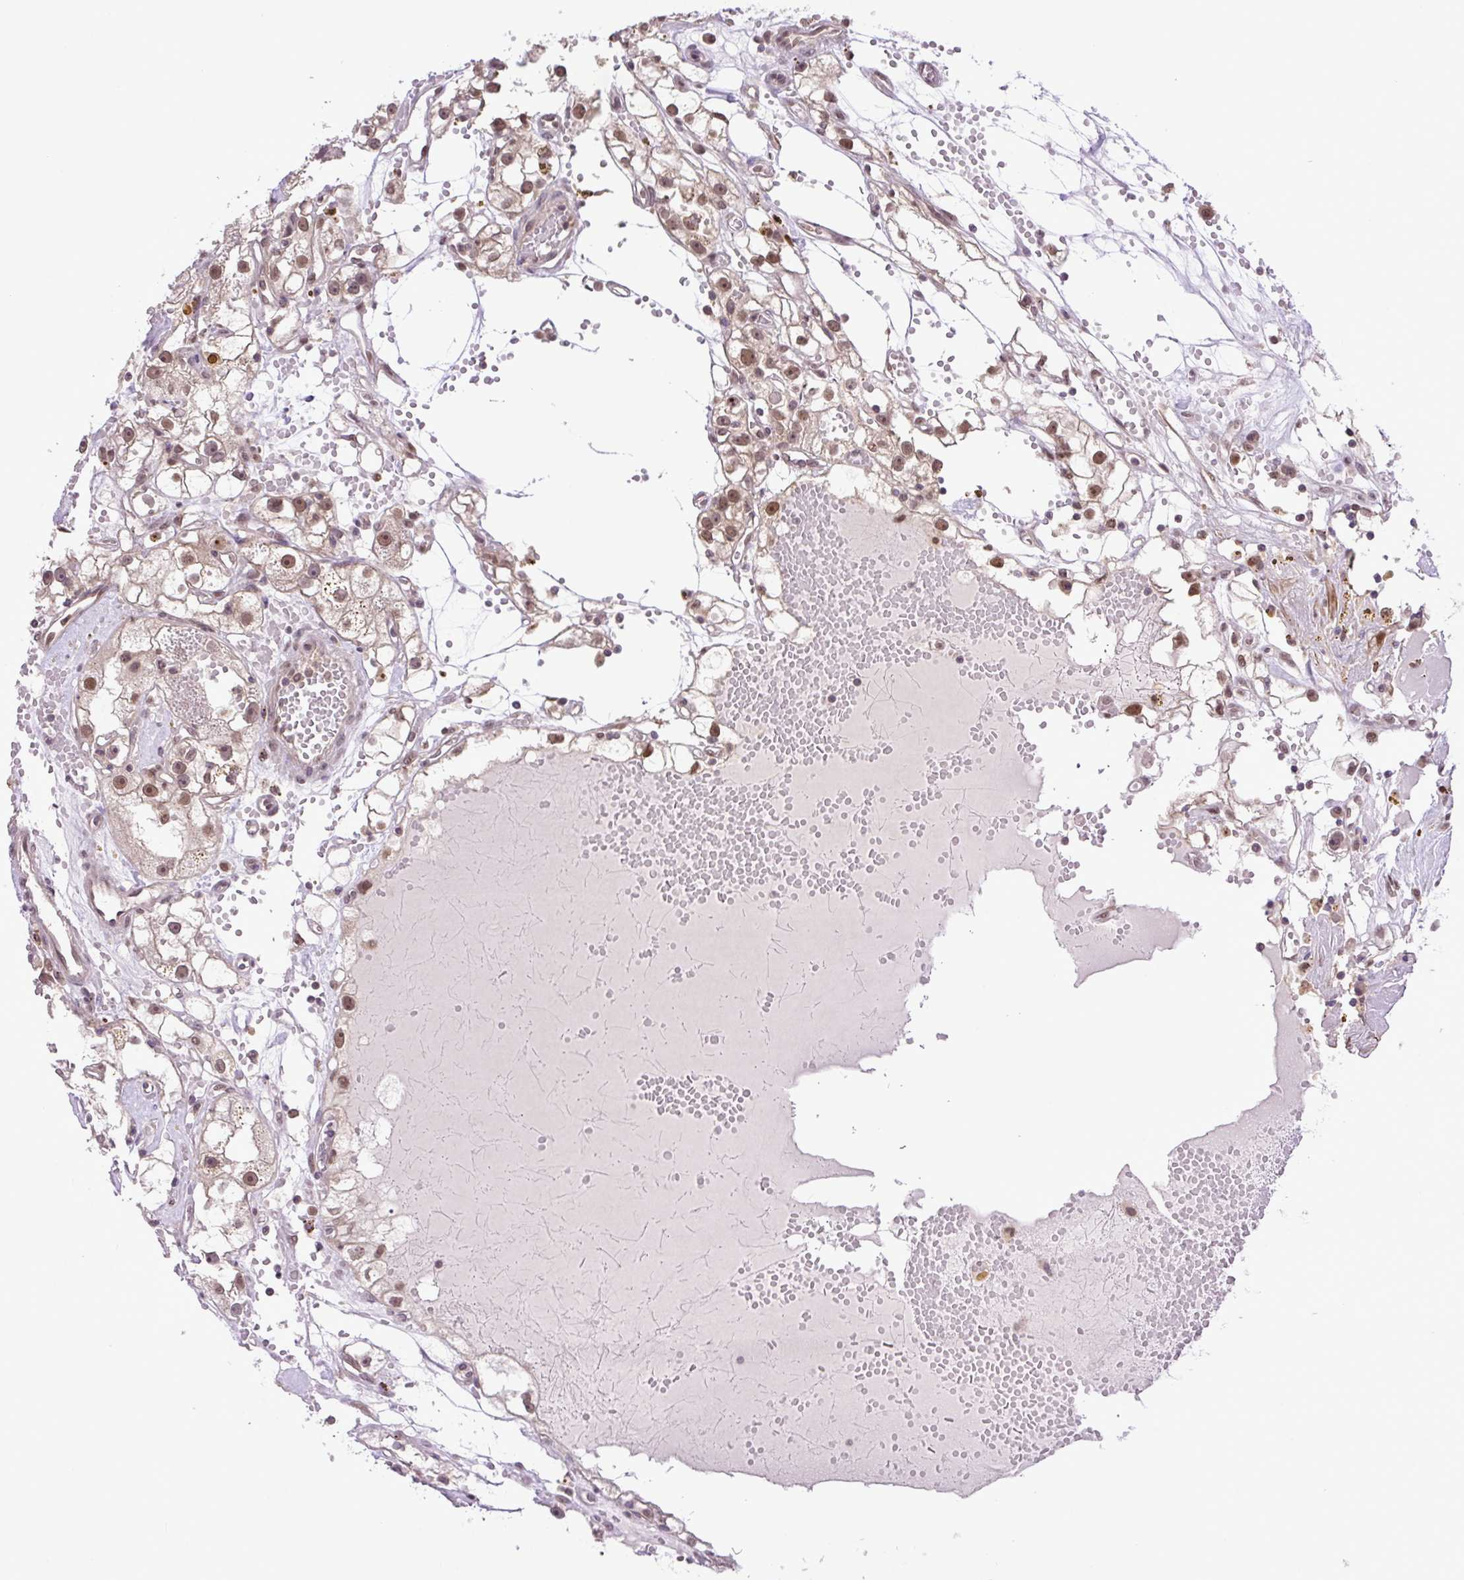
{"staining": {"intensity": "moderate", "quantity": ">75%", "location": "nuclear"}, "tissue": "renal cancer", "cell_type": "Tumor cells", "image_type": "cancer", "snomed": [{"axis": "morphology", "description": "Adenocarcinoma, NOS"}, {"axis": "topography", "description": "Kidney"}], "caption": "Tumor cells exhibit moderate nuclear positivity in approximately >75% of cells in adenocarcinoma (renal). The staining is performed using DAB brown chromogen to label protein expression. The nuclei are counter-stained blue using hematoxylin.", "gene": "KPNA1", "patient": {"sex": "male", "age": 56}}